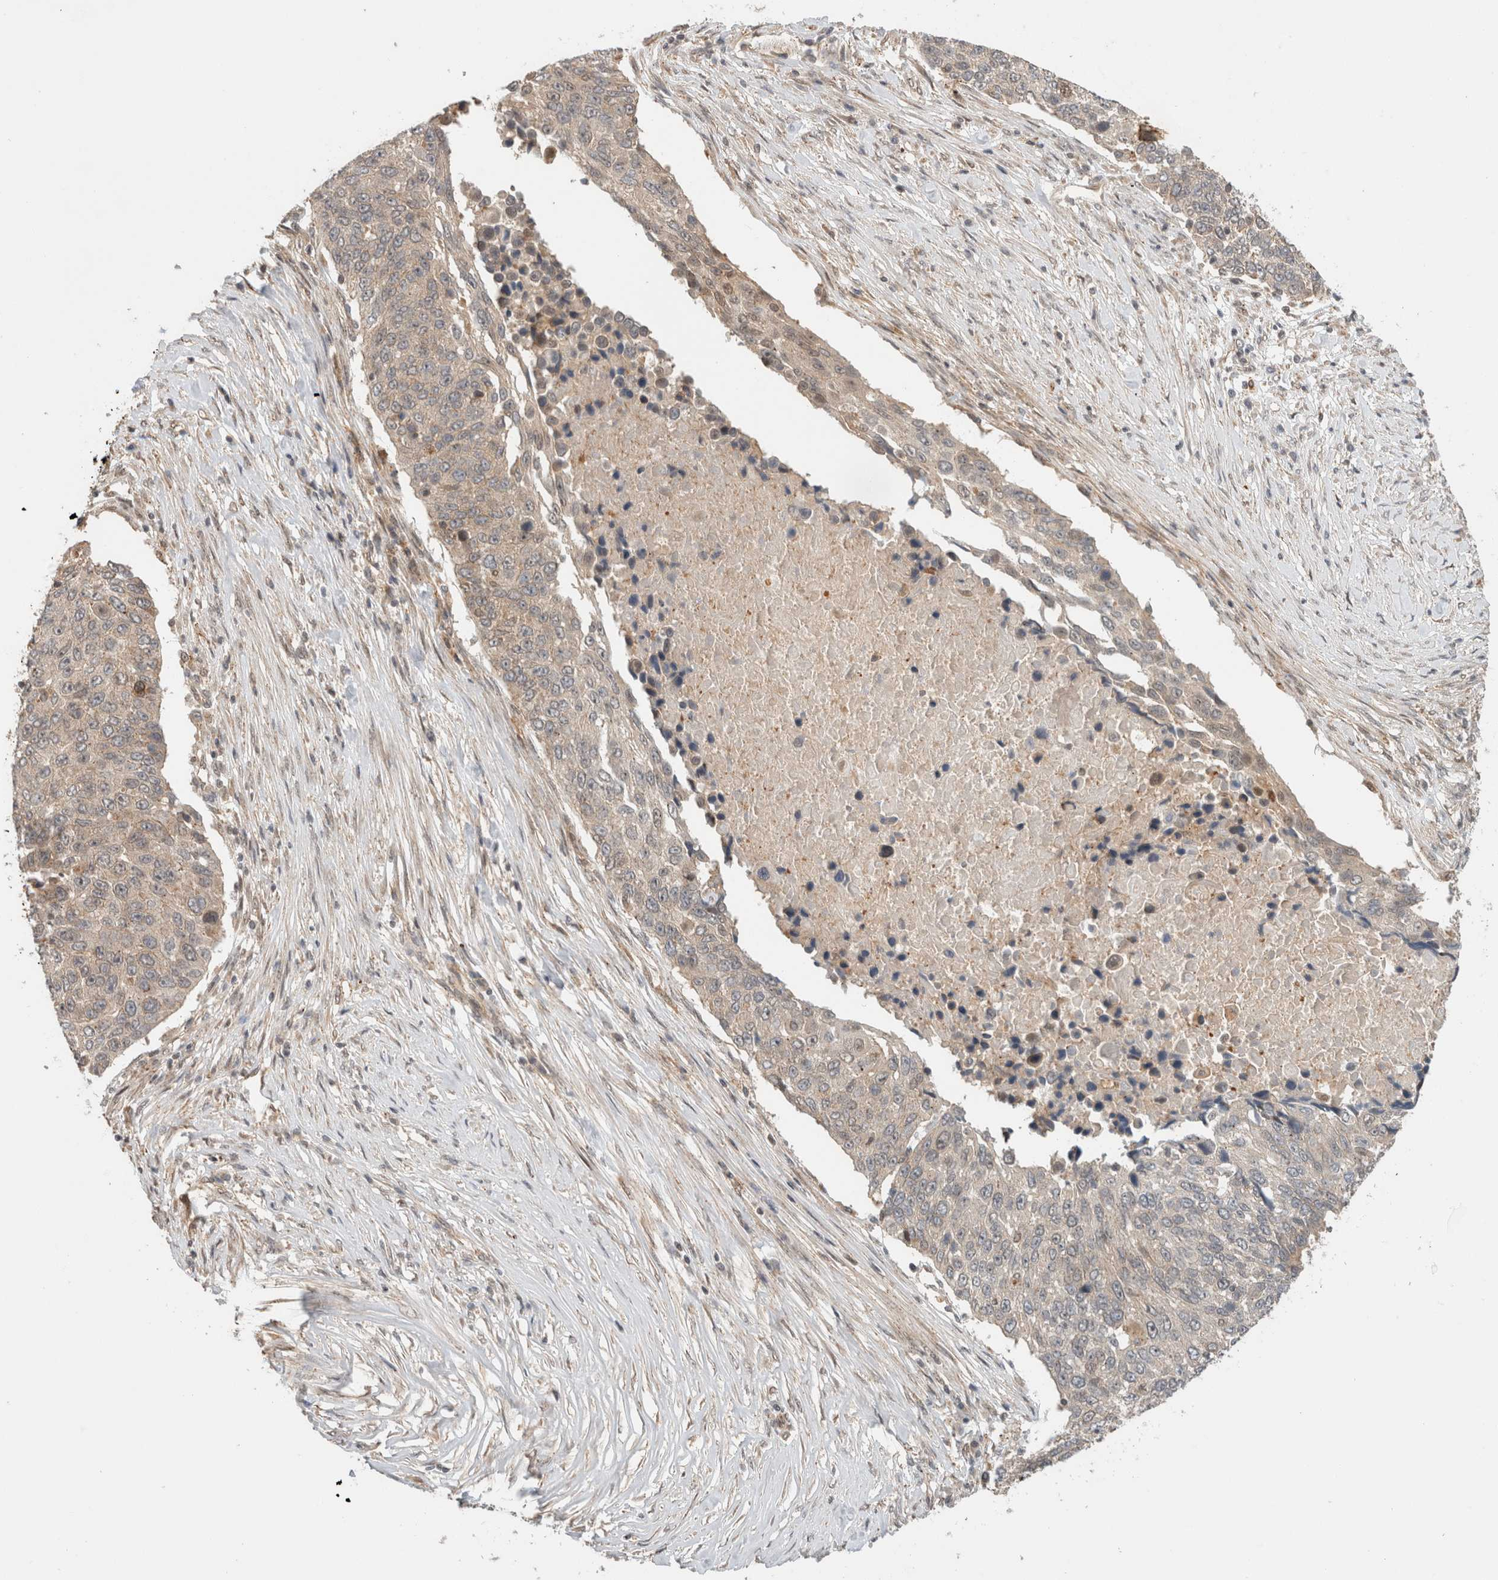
{"staining": {"intensity": "weak", "quantity": "<25%", "location": "cytoplasmic/membranous"}, "tissue": "lung cancer", "cell_type": "Tumor cells", "image_type": "cancer", "snomed": [{"axis": "morphology", "description": "Squamous cell carcinoma, NOS"}, {"axis": "topography", "description": "Lung"}], "caption": "This is a micrograph of immunohistochemistry (IHC) staining of squamous cell carcinoma (lung), which shows no expression in tumor cells. (DAB immunohistochemistry (IHC) visualized using brightfield microscopy, high magnification).", "gene": "OTUD6B", "patient": {"sex": "male", "age": 66}}